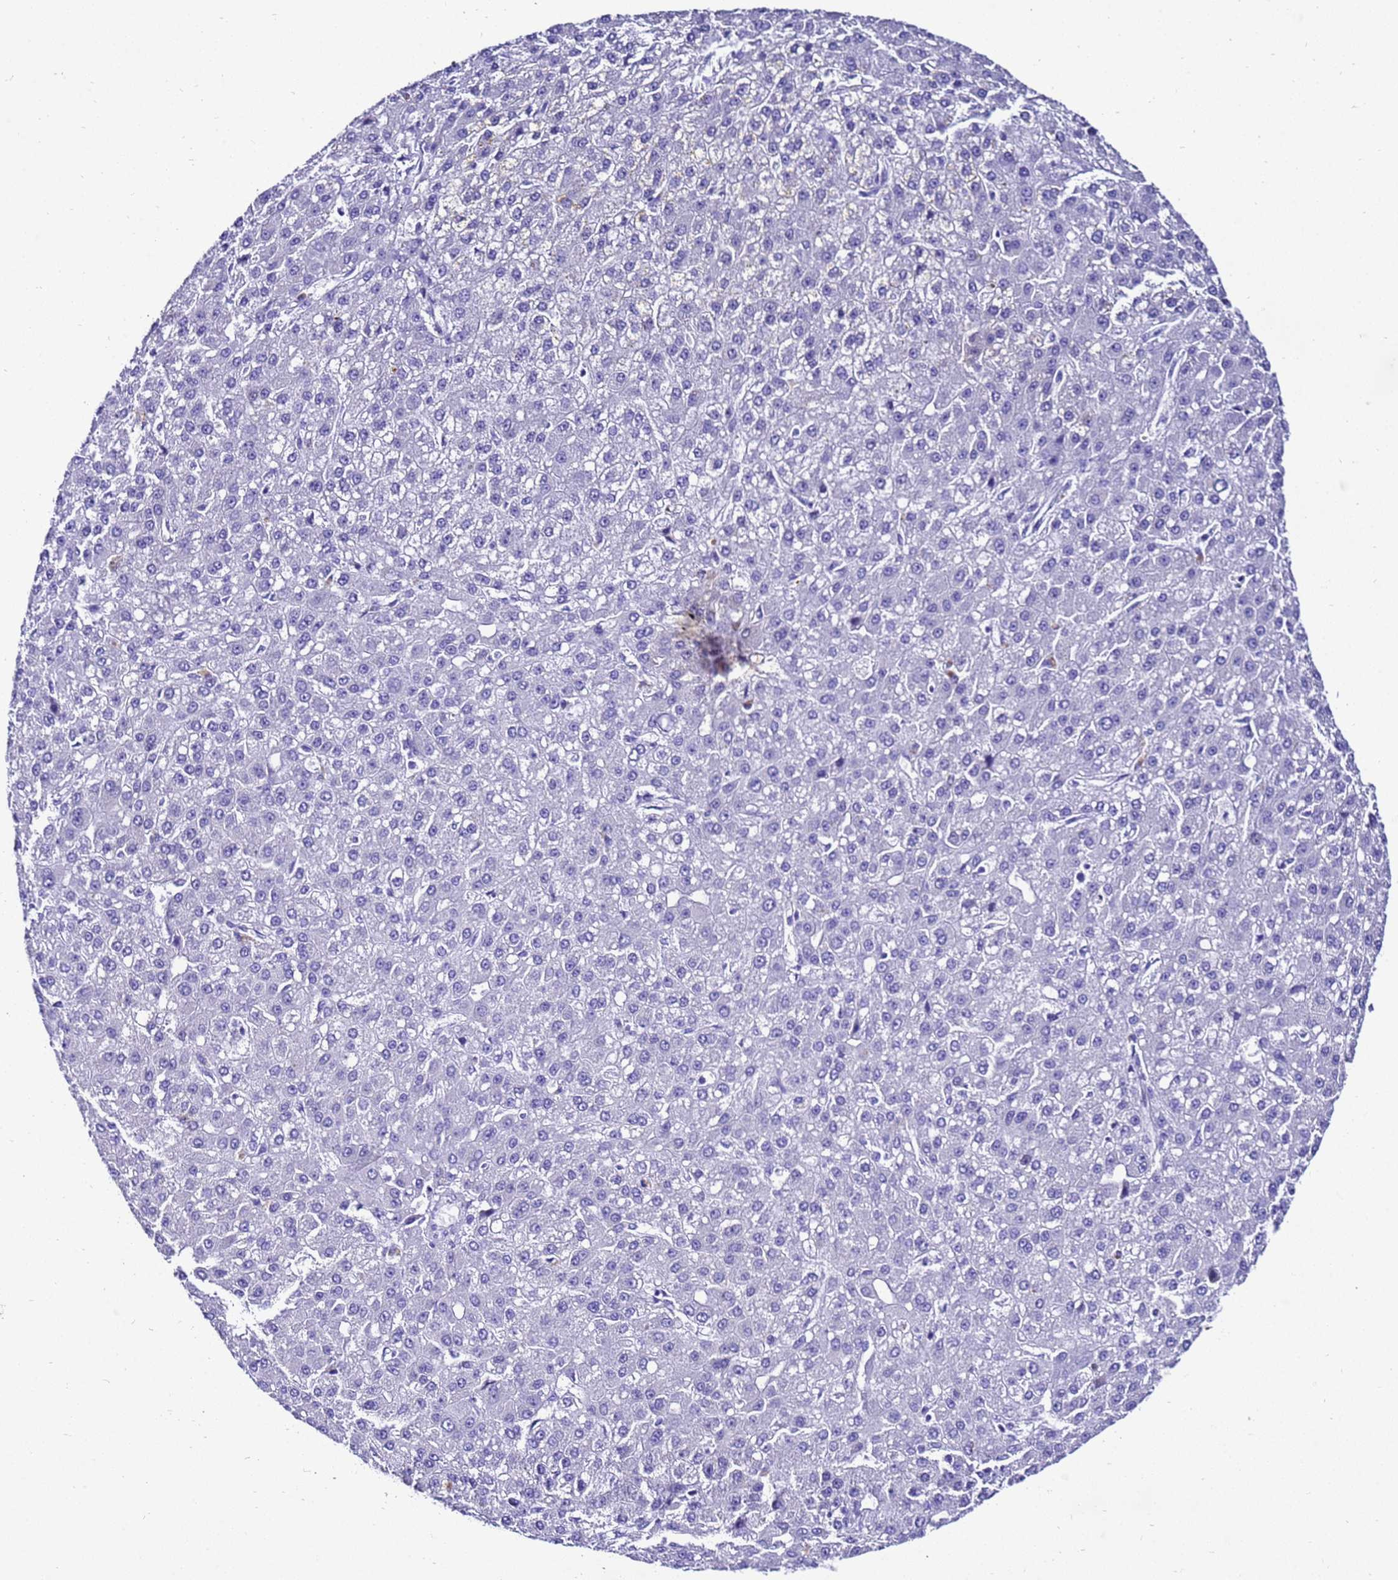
{"staining": {"intensity": "negative", "quantity": "none", "location": "none"}, "tissue": "liver cancer", "cell_type": "Tumor cells", "image_type": "cancer", "snomed": [{"axis": "morphology", "description": "Carcinoma, Hepatocellular, NOS"}, {"axis": "topography", "description": "Liver"}], "caption": "A histopathology image of liver hepatocellular carcinoma stained for a protein exhibits no brown staining in tumor cells. (DAB (3,3'-diaminobenzidine) IHC, high magnification).", "gene": "ZNF417", "patient": {"sex": "male", "age": 67}}